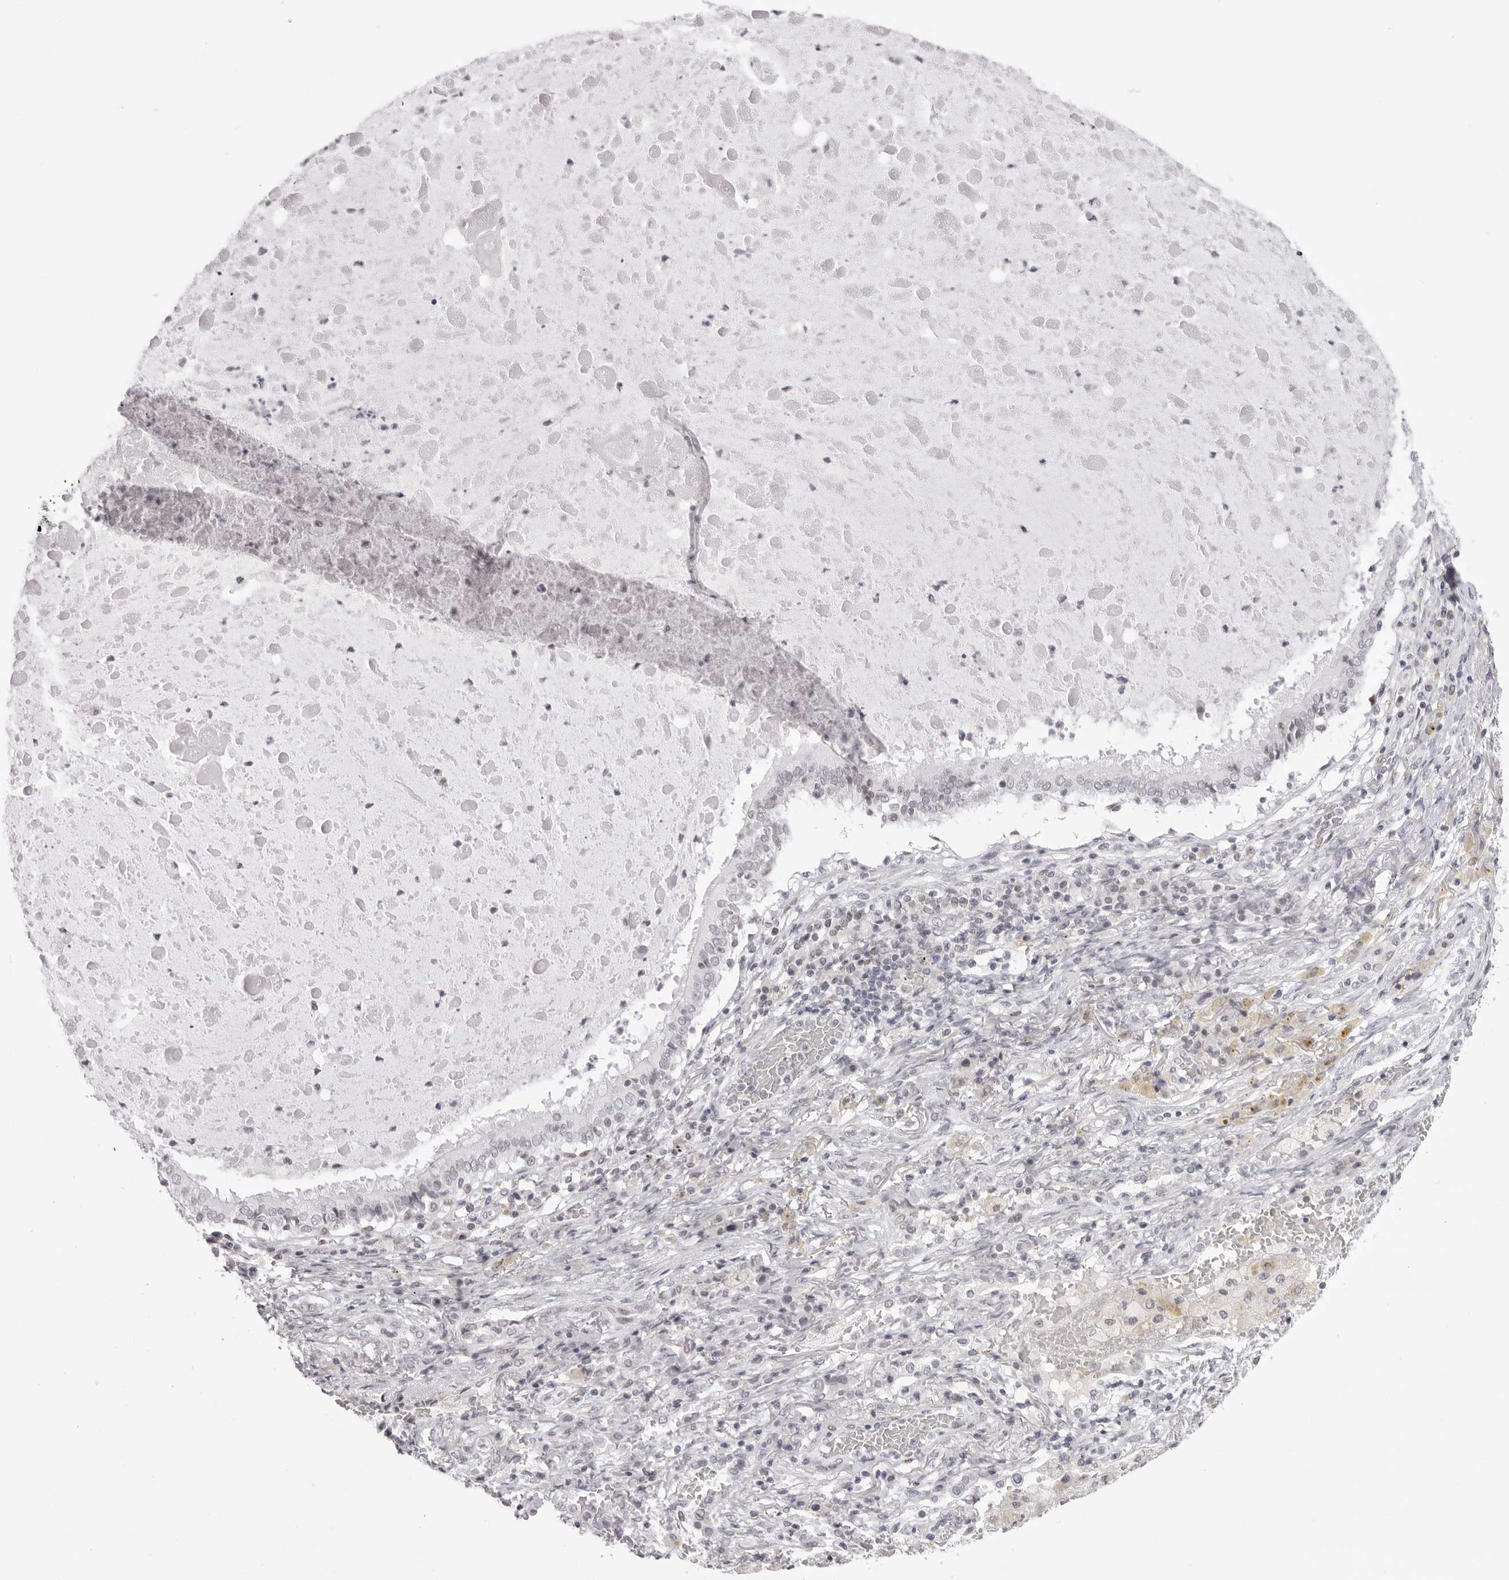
{"staining": {"intensity": "negative", "quantity": "none", "location": "none"}, "tissue": "lung cancer", "cell_type": "Tumor cells", "image_type": "cancer", "snomed": [{"axis": "morphology", "description": "Squamous cell carcinoma, NOS"}, {"axis": "topography", "description": "Lung"}], "caption": "Immunohistochemistry histopathology image of lung cancer (squamous cell carcinoma) stained for a protein (brown), which displays no staining in tumor cells. (DAB (3,3'-diaminobenzidine) immunohistochemistry (IHC) visualized using brightfield microscopy, high magnification).", "gene": "MAFK", "patient": {"sex": "male", "age": 61}}